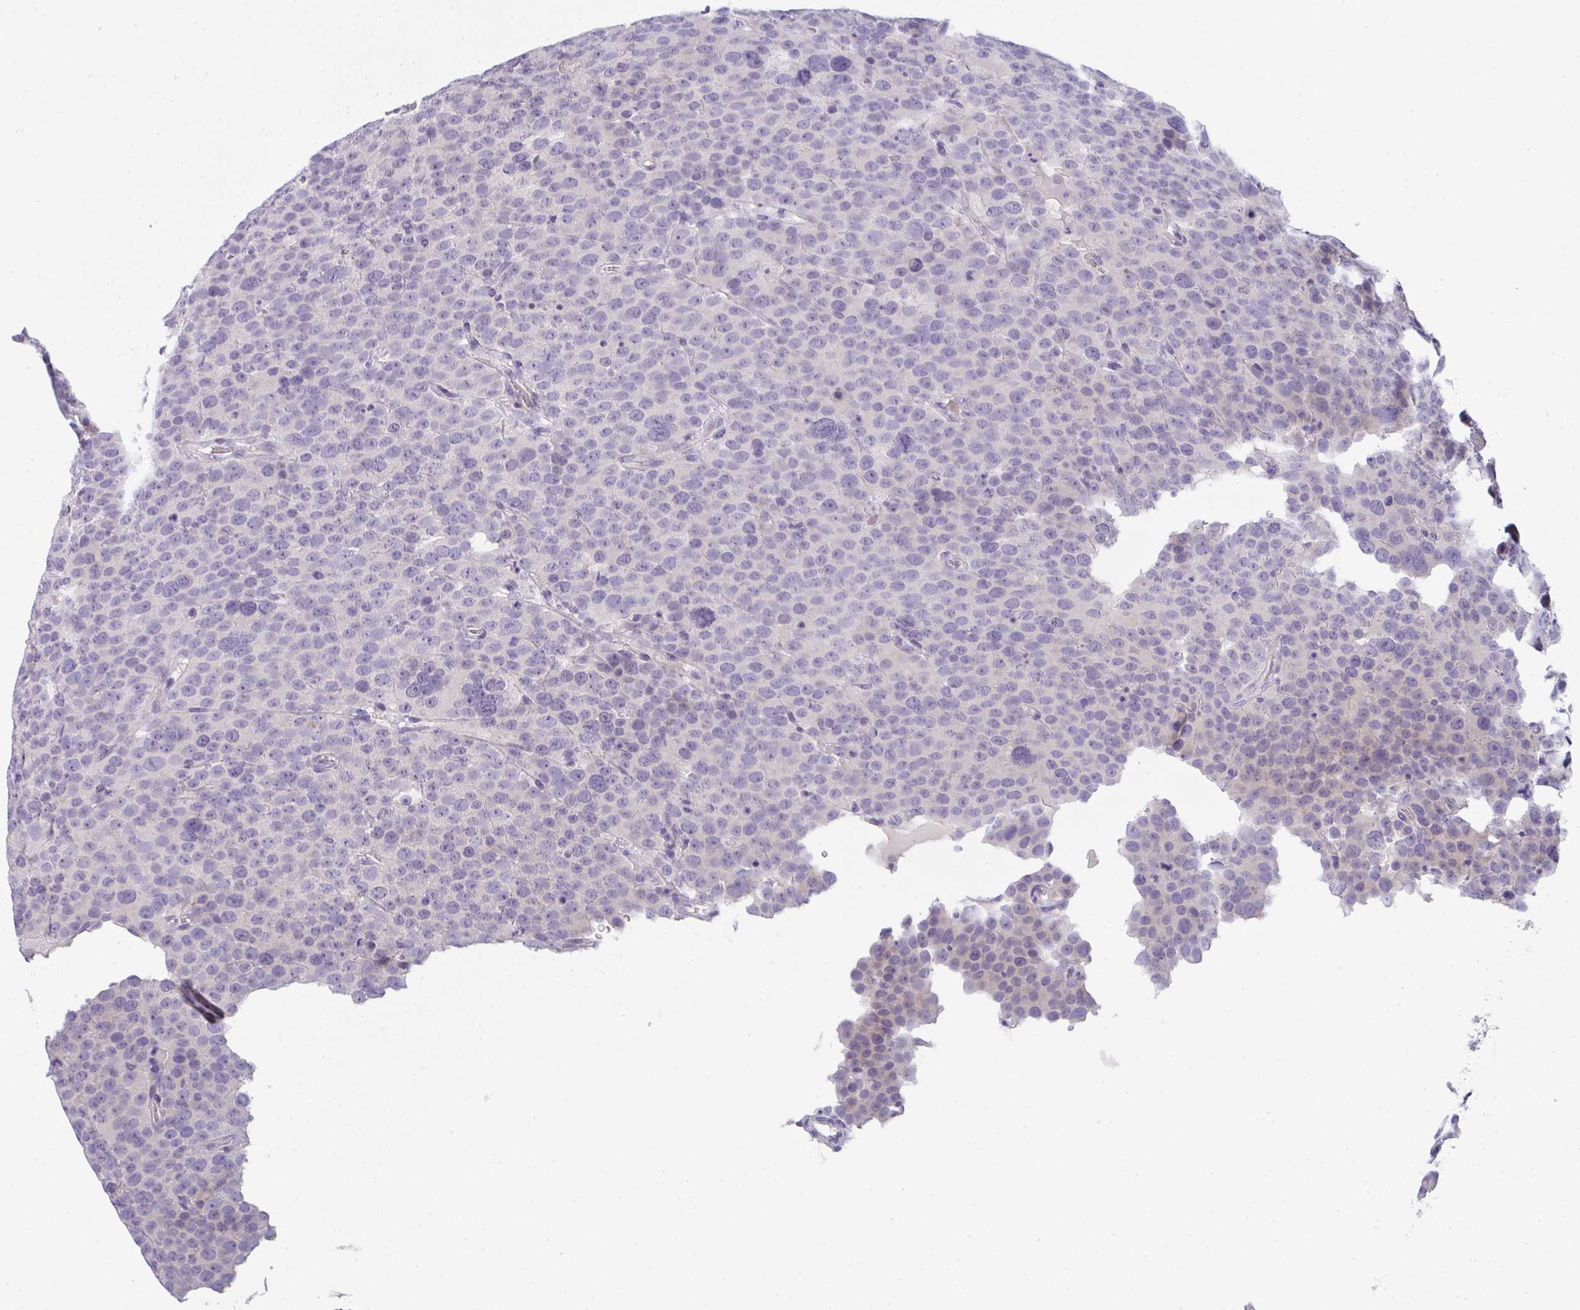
{"staining": {"intensity": "negative", "quantity": "none", "location": "none"}, "tissue": "testis cancer", "cell_type": "Tumor cells", "image_type": "cancer", "snomed": [{"axis": "morphology", "description": "Seminoma, NOS"}, {"axis": "topography", "description": "Testis"}], "caption": "This is a image of IHC staining of testis cancer (seminoma), which shows no staining in tumor cells.", "gene": "CACNA1S", "patient": {"sex": "male", "age": 71}}